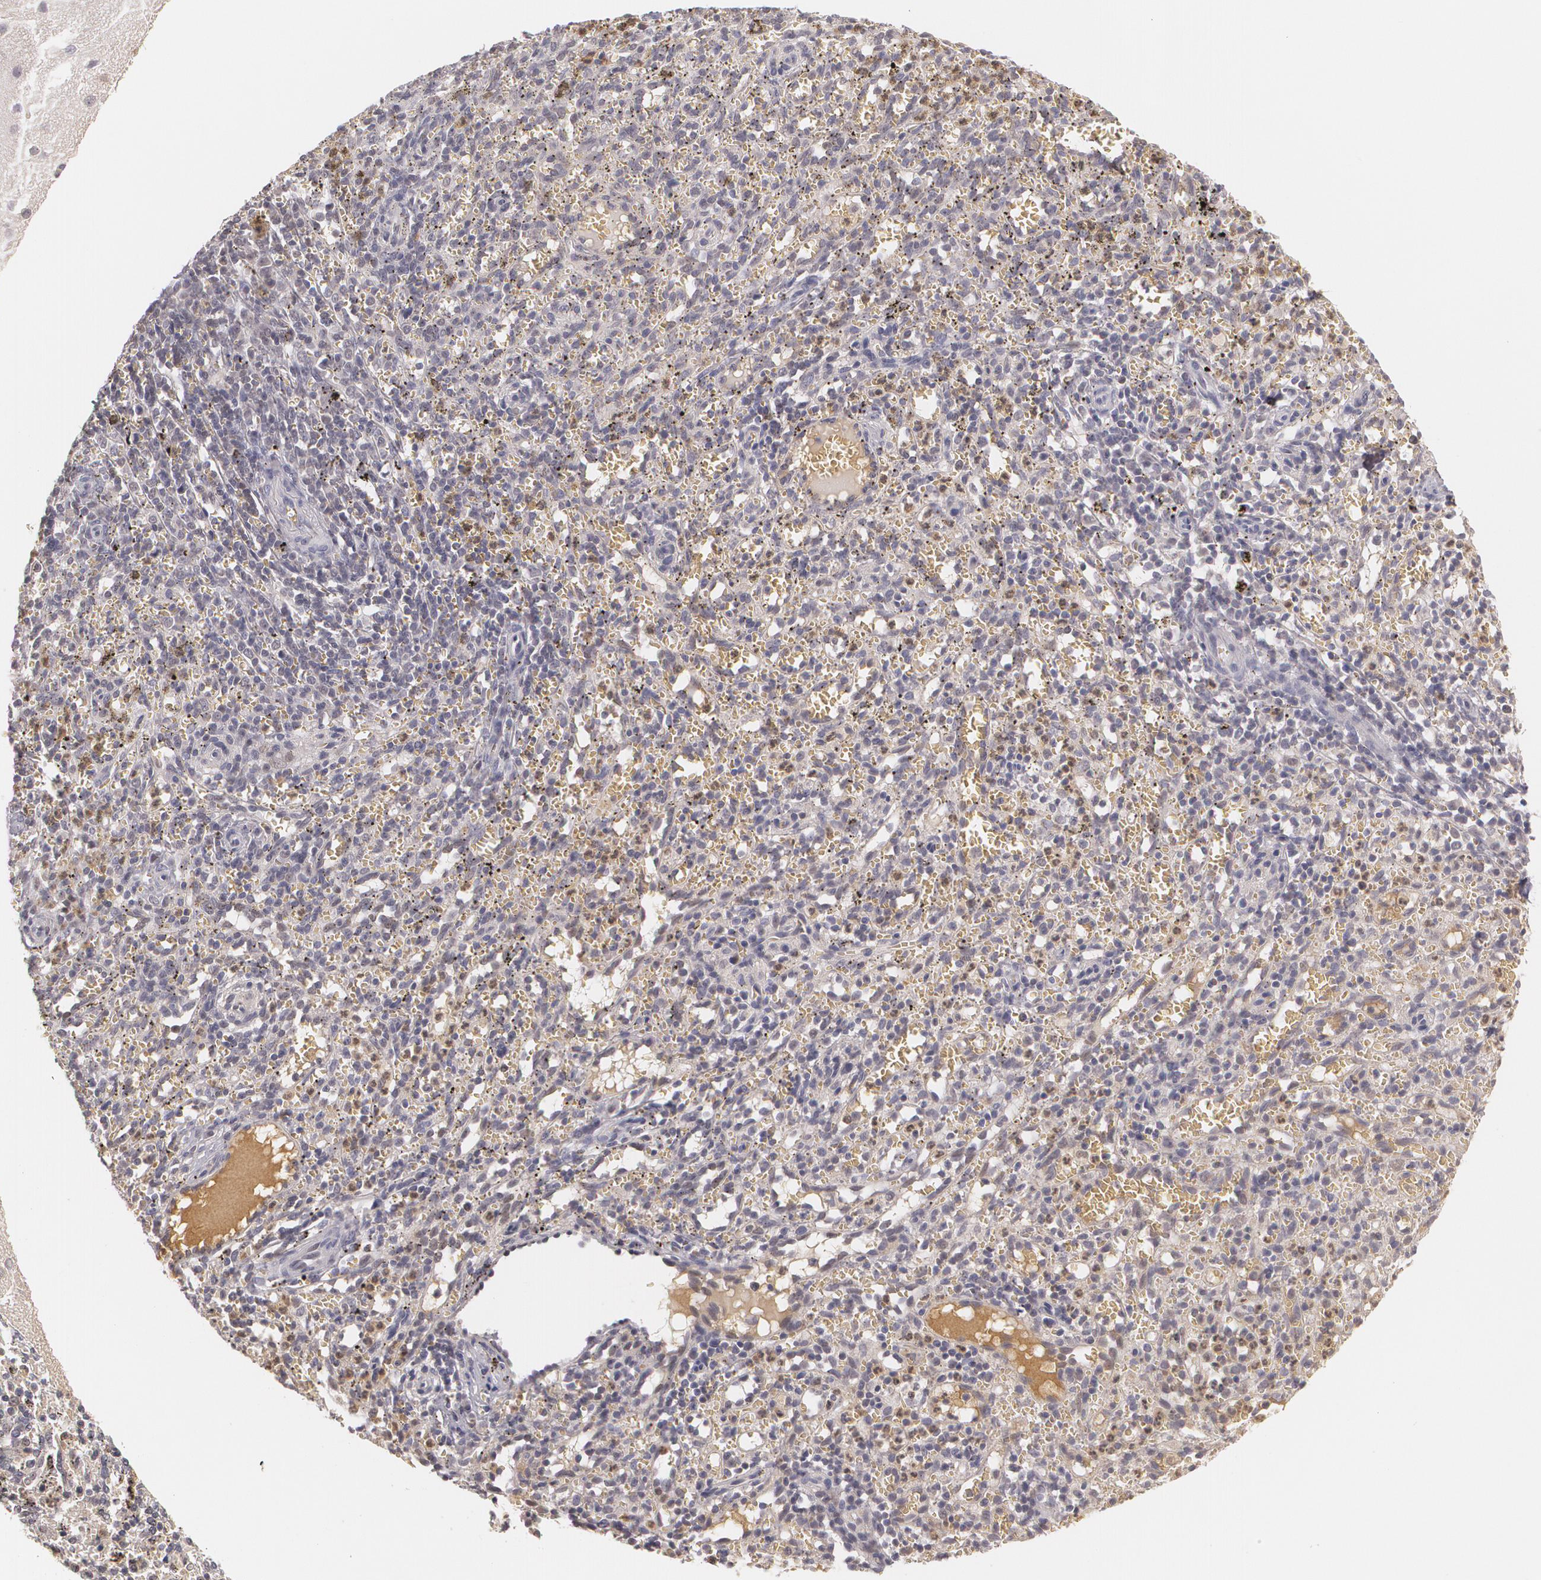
{"staining": {"intensity": "weak", "quantity": "<25%", "location": "cytoplasmic/membranous"}, "tissue": "spleen", "cell_type": "Cells in red pulp", "image_type": "normal", "snomed": [{"axis": "morphology", "description": "Normal tissue, NOS"}, {"axis": "topography", "description": "Spleen"}], "caption": "Image shows no significant protein expression in cells in red pulp of unremarkable spleen. (Stains: DAB immunohistochemistry with hematoxylin counter stain, Microscopy: brightfield microscopy at high magnification).", "gene": "LRG1", "patient": {"sex": "female", "age": 10}}